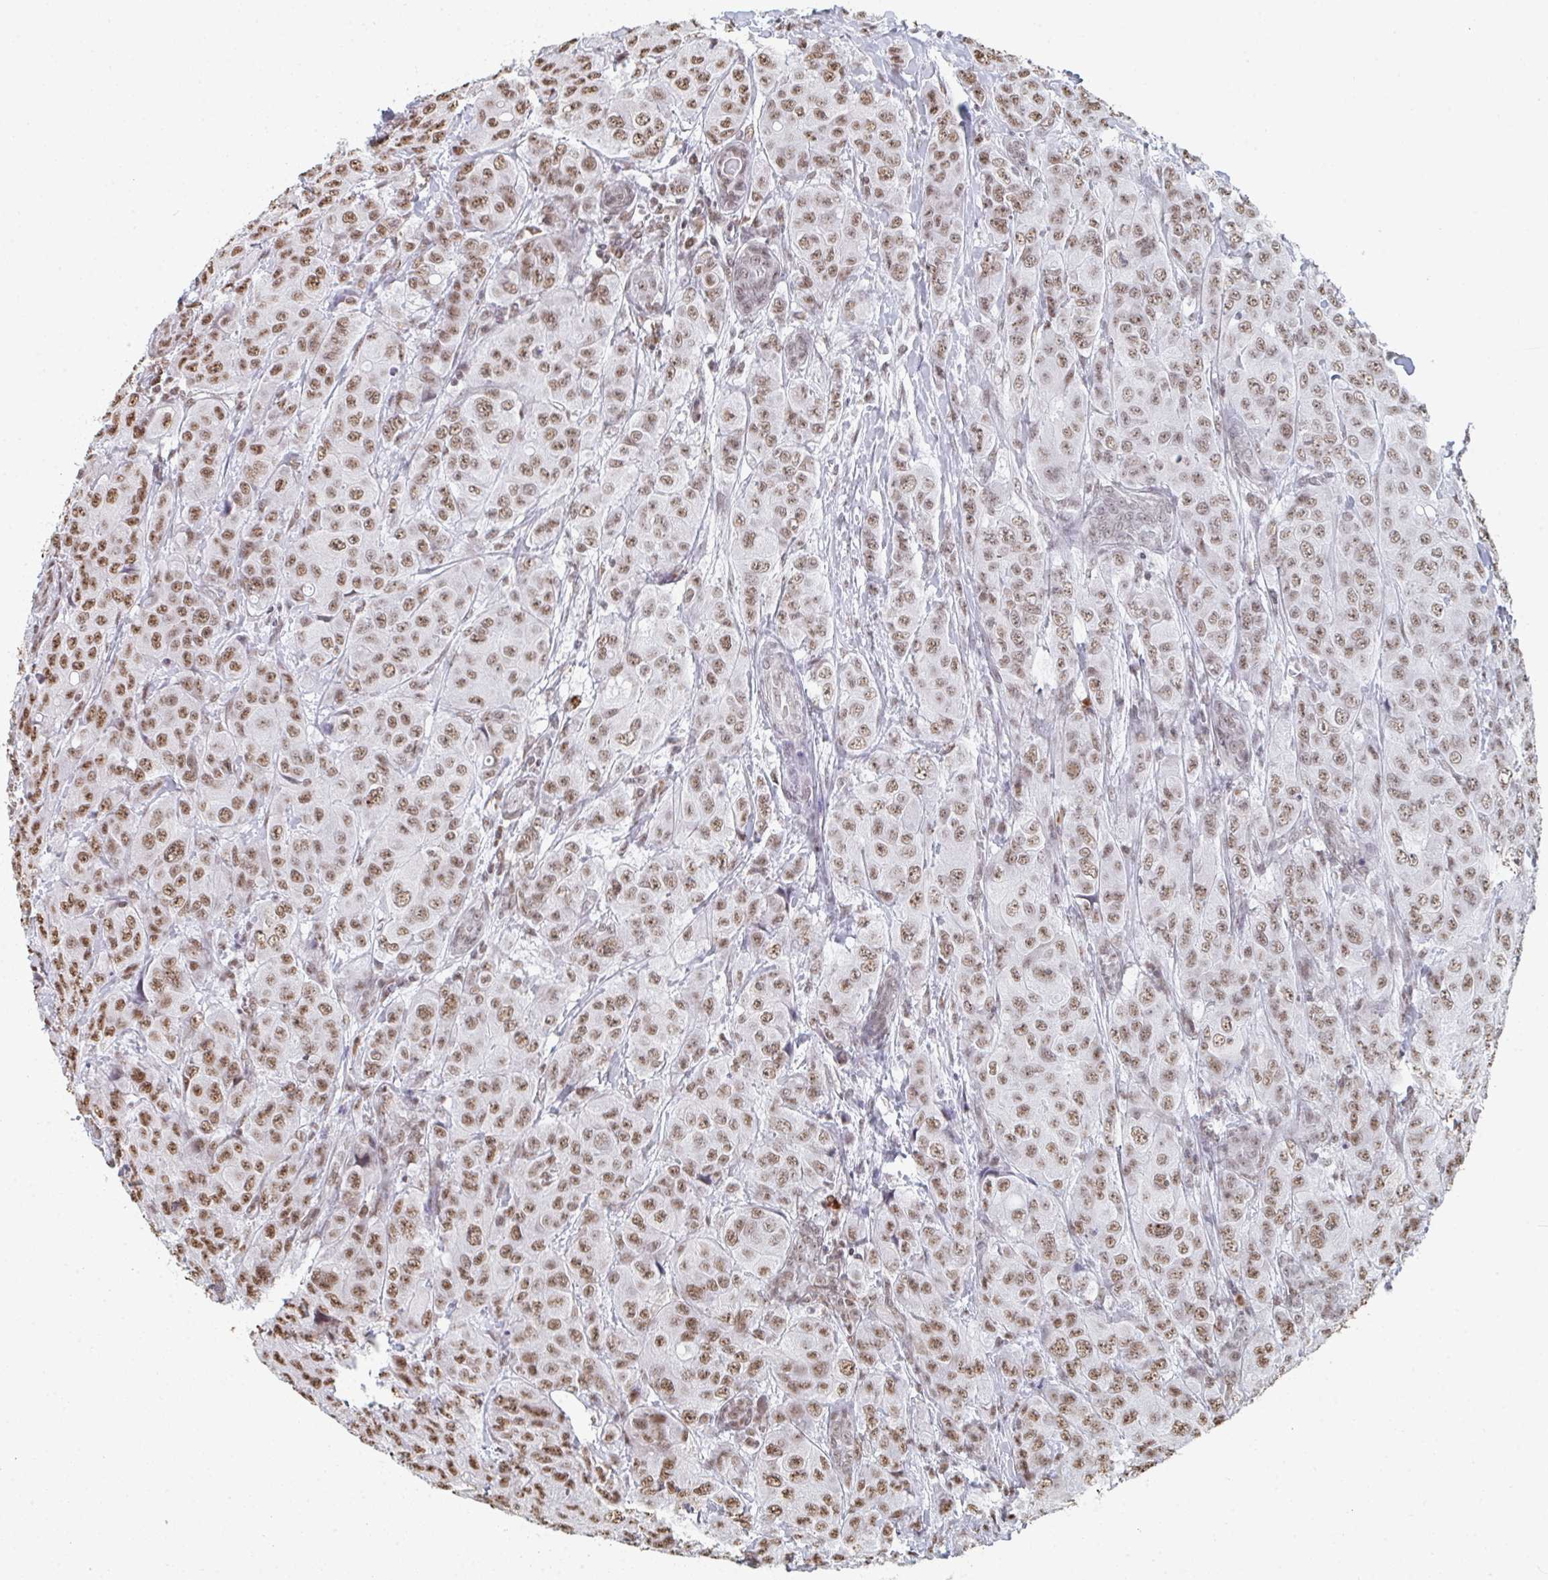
{"staining": {"intensity": "moderate", "quantity": ">75%", "location": "nuclear"}, "tissue": "breast cancer", "cell_type": "Tumor cells", "image_type": "cancer", "snomed": [{"axis": "morphology", "description": "Duct carcinoma"}, {"axis": "topography", "description": "Breast"}], "caption": "Brown immunohistochemical staining in breast cancer exhibits moderate nuclear positivity in about >75% of tumor cells.", "gene": "MBNL1", "patient": {"sex": "female", "age": 43}}